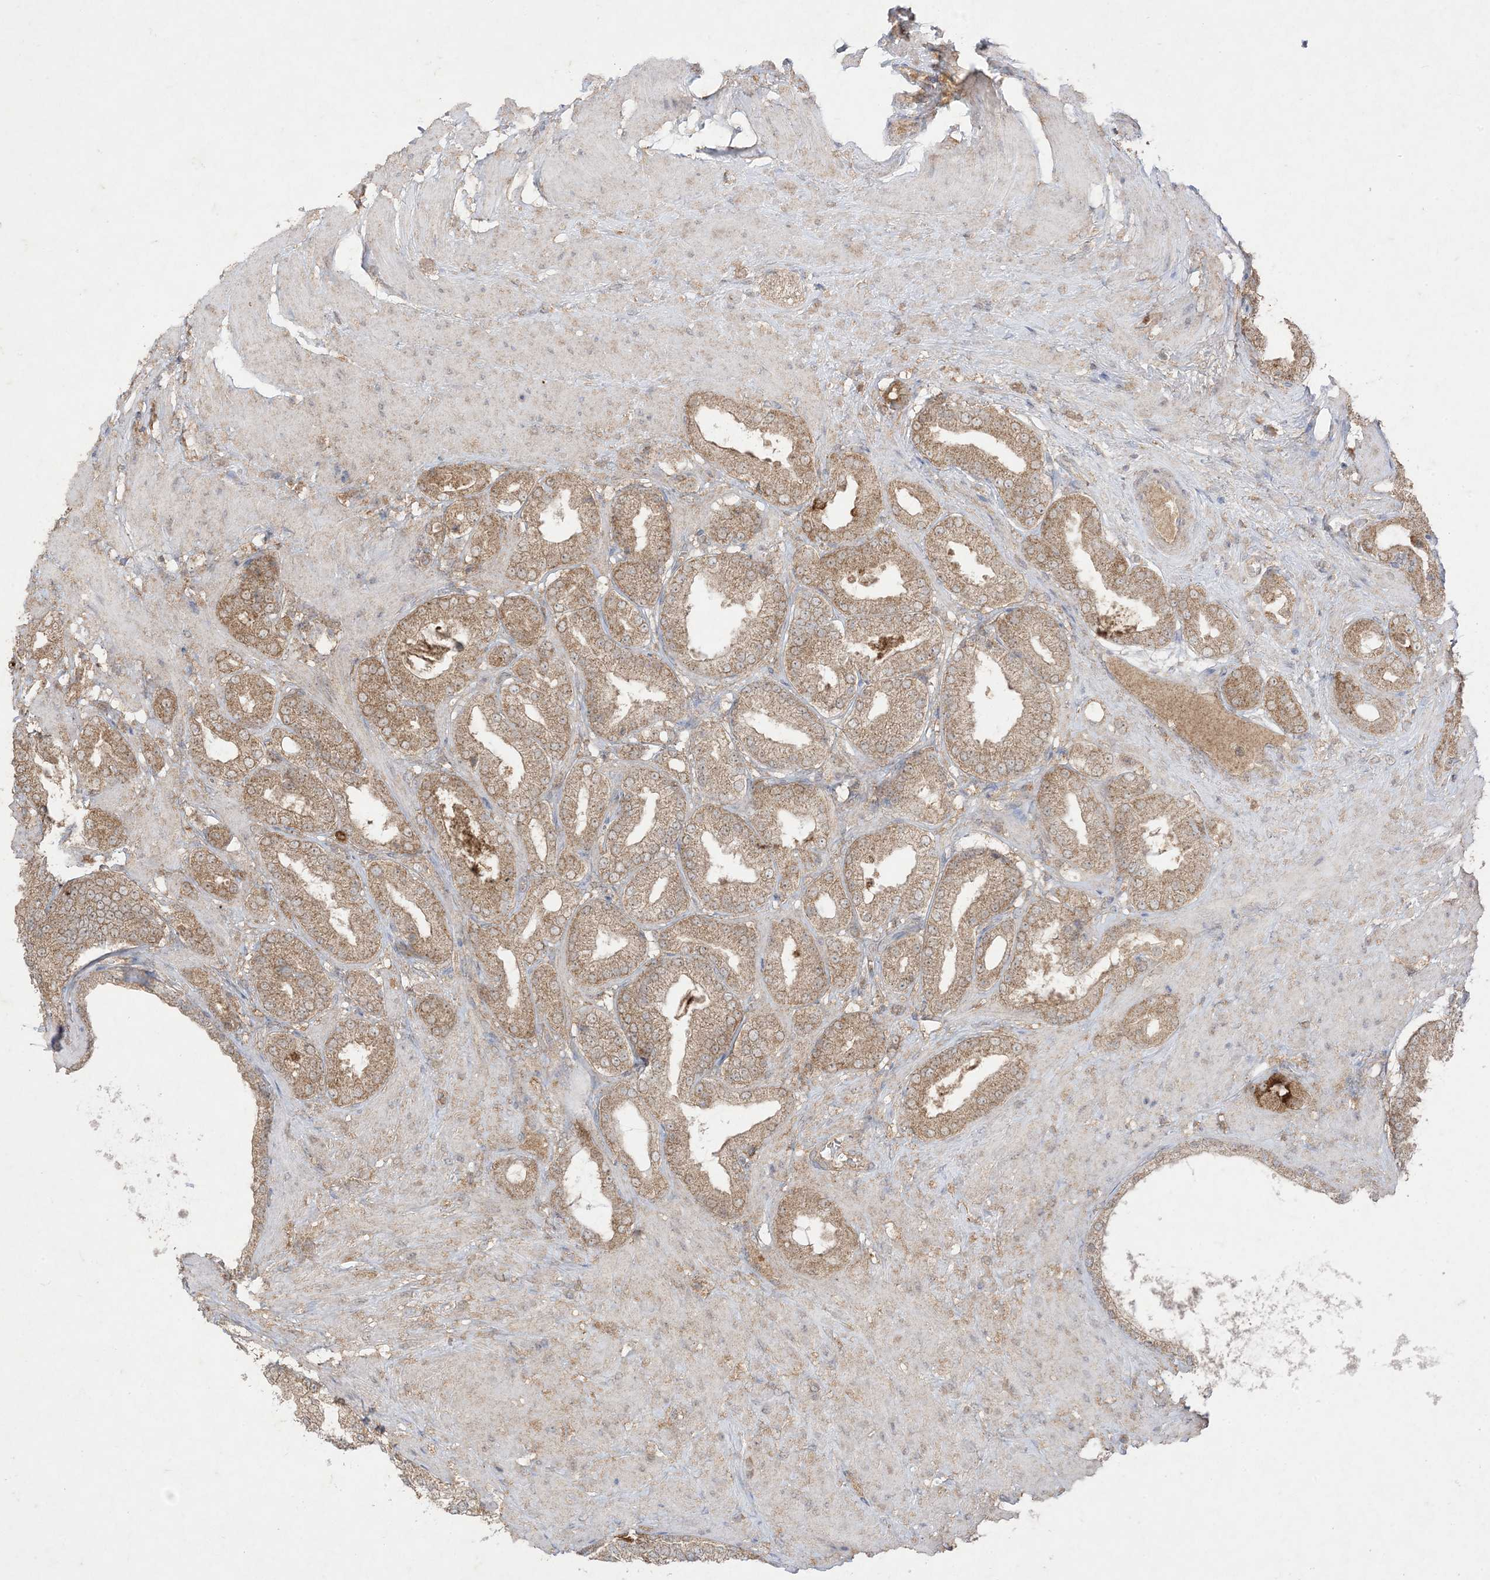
{"staining": {"intensity": "moderate", "quantity": ">75%", "location": "cytoplasmic/membranous"}, "tissue": "prostate cancer", "cell_type": "Tumor cells", "image_type": "cancer", "snomed": [{"axis": "morphology", "description": "Adenocarcinoma, Low grade"}, {"axis": "topography", "description": "Prostate"}], "caption": "Tumor cells demonstrate moderate cytoplasmic/membranous expression in approximately >75% of cells in adenocarcinoma (low-grade) (prostate).", "gene": "UBE2C", "patient": {"sex": "male", "age": 63}}